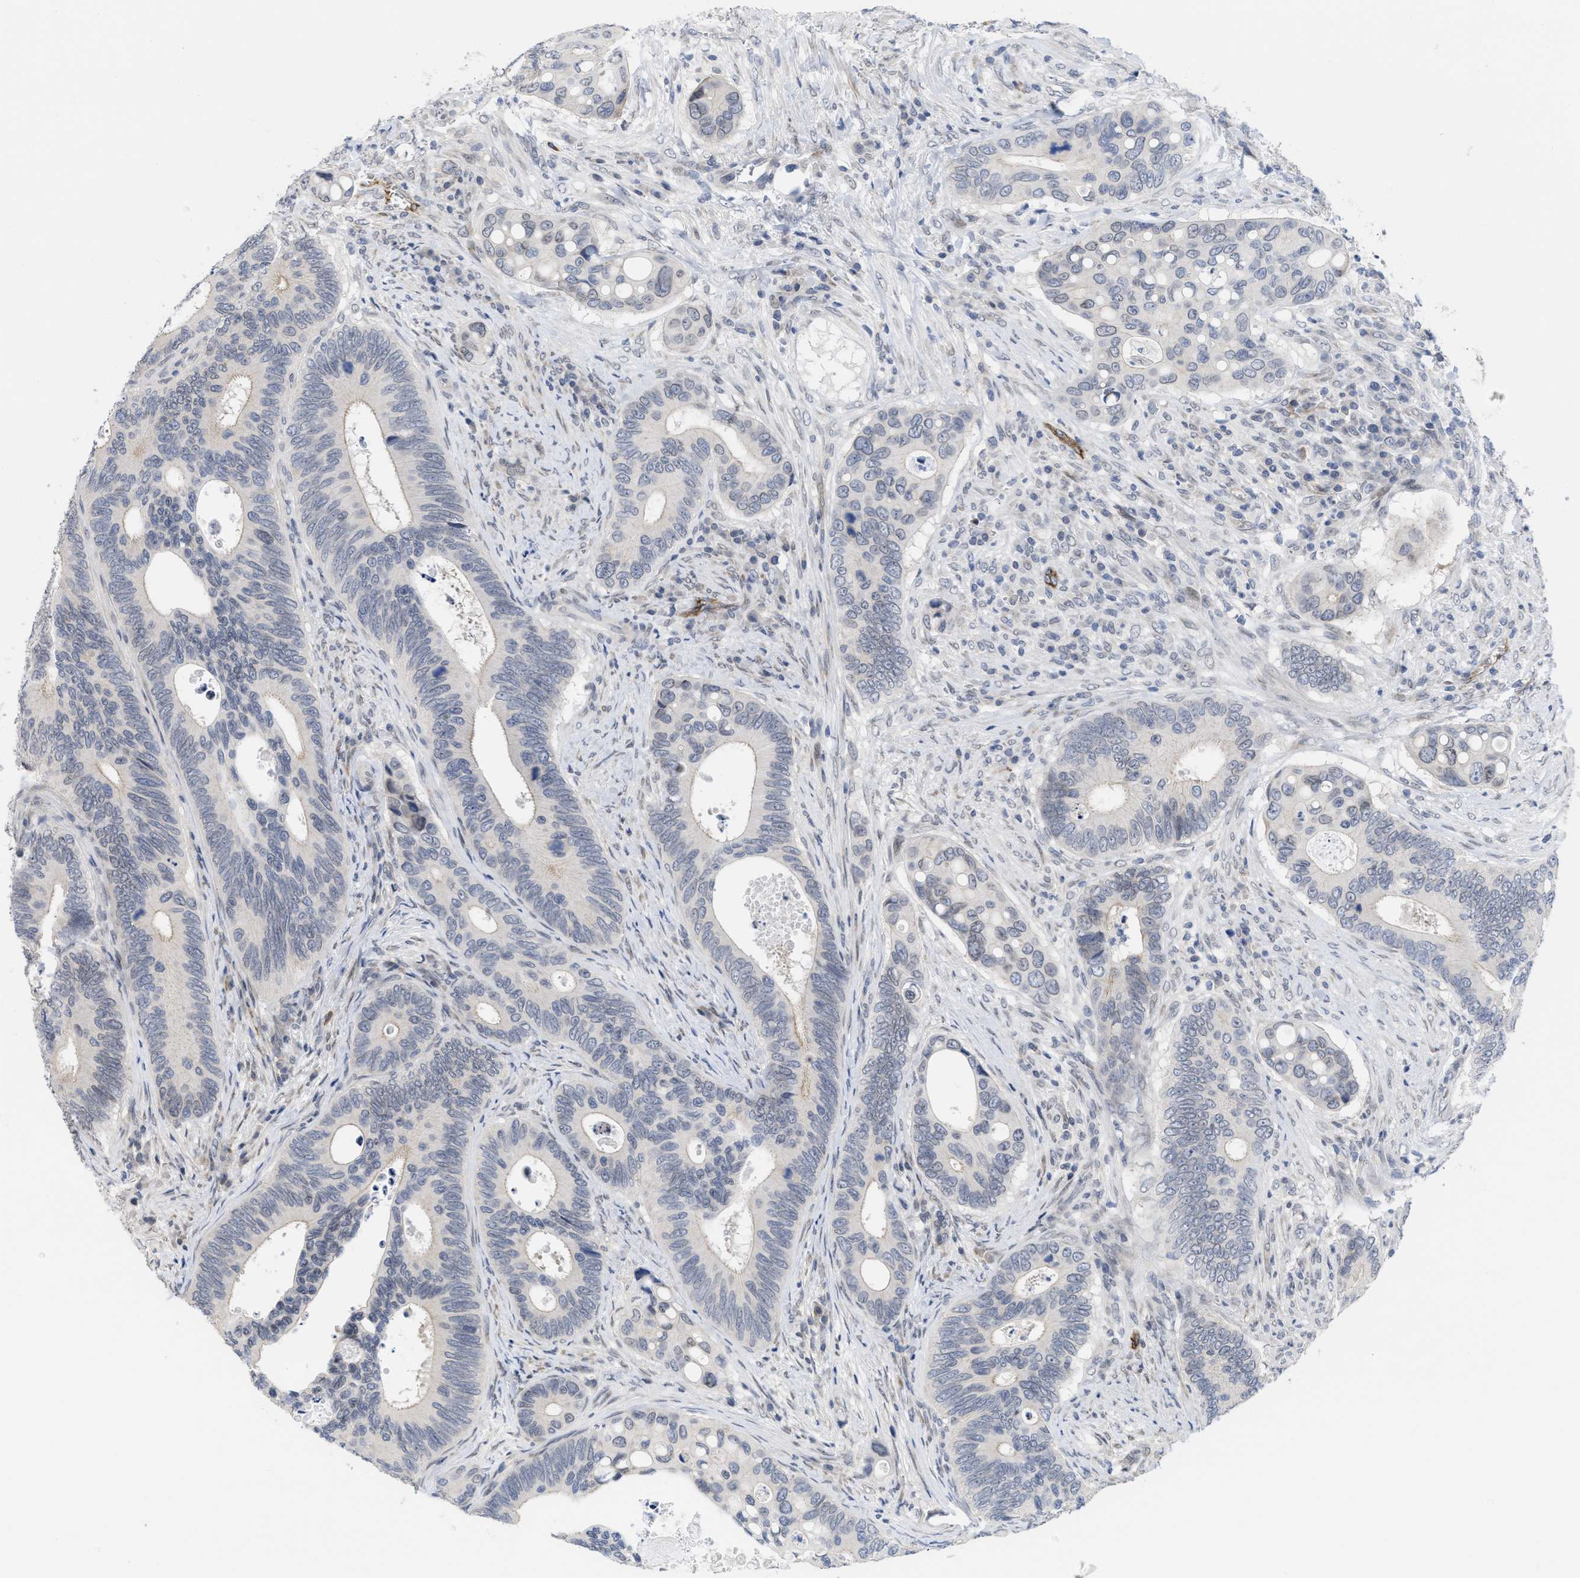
{"staining": {"intensity": "weak", "quantity": "25%-75%", "location": "cytoplasmic/membranous"}, "tissue": "colorectal cancer", "cell_type": "Tumor cells", "image_type": "cancer", "snomed": [{"axis": "morphology", "description": "Inflammation, NOS"}, {"axis": "morphology", "description": "Adenocarcinoma, NOS"}, {"axis": "topography", "description": "Colon"}], "caption": "A high-resolution micrograph shows IHC staining of colorectal adenocarcinoma, which exhibits weak cytoplasmic/membranous staining in about 25%-75% of tumor cells.", "gene": "ACKR1", "patient": {"sex": "male", "age": 72}}